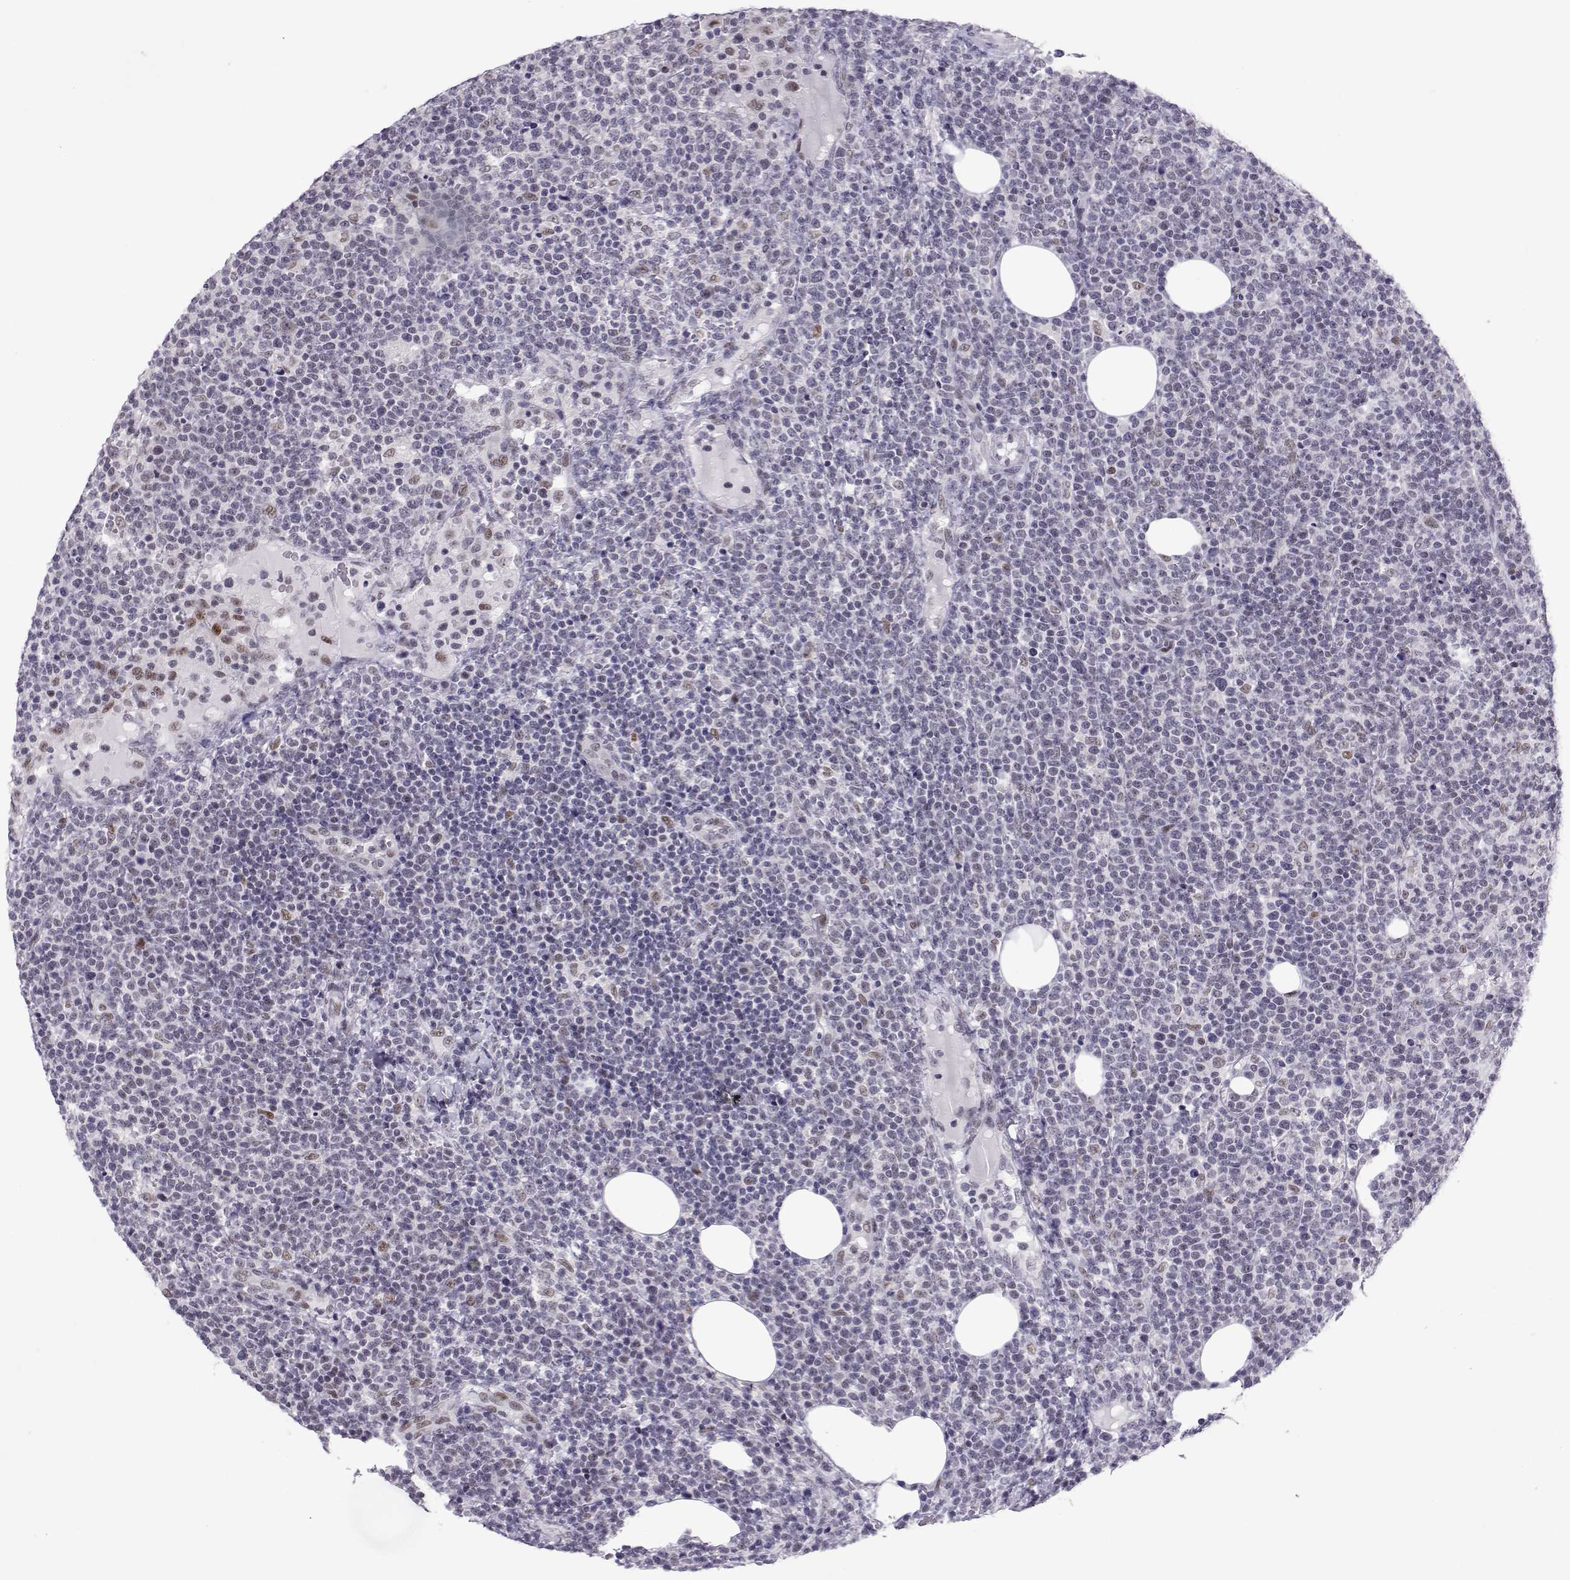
{"staining": {"intensity": "negative", "quantity": "none", "location": "none"}, "tissue": "lymphoma", "cell_type": "Tumor cells", "image_type": "cancer", "snomed": [{"axis": "morphology", "description": "Malignant lymphoma, non-Hodgkin's type, High grade"}, {"axis": "topography", "description": "Lymph node"}], "caption": "A high-resolution micrograph shows IHC staining of malignant lymphoma, non-Hodgkin's type (high-grade), which reveals no significant expression in tumor cells. (Immunohistochemistry (ihc), brightfield microscopy, high magnification).", "gene": "SIX6", "patient": {"sex": "male", "age": 61}}